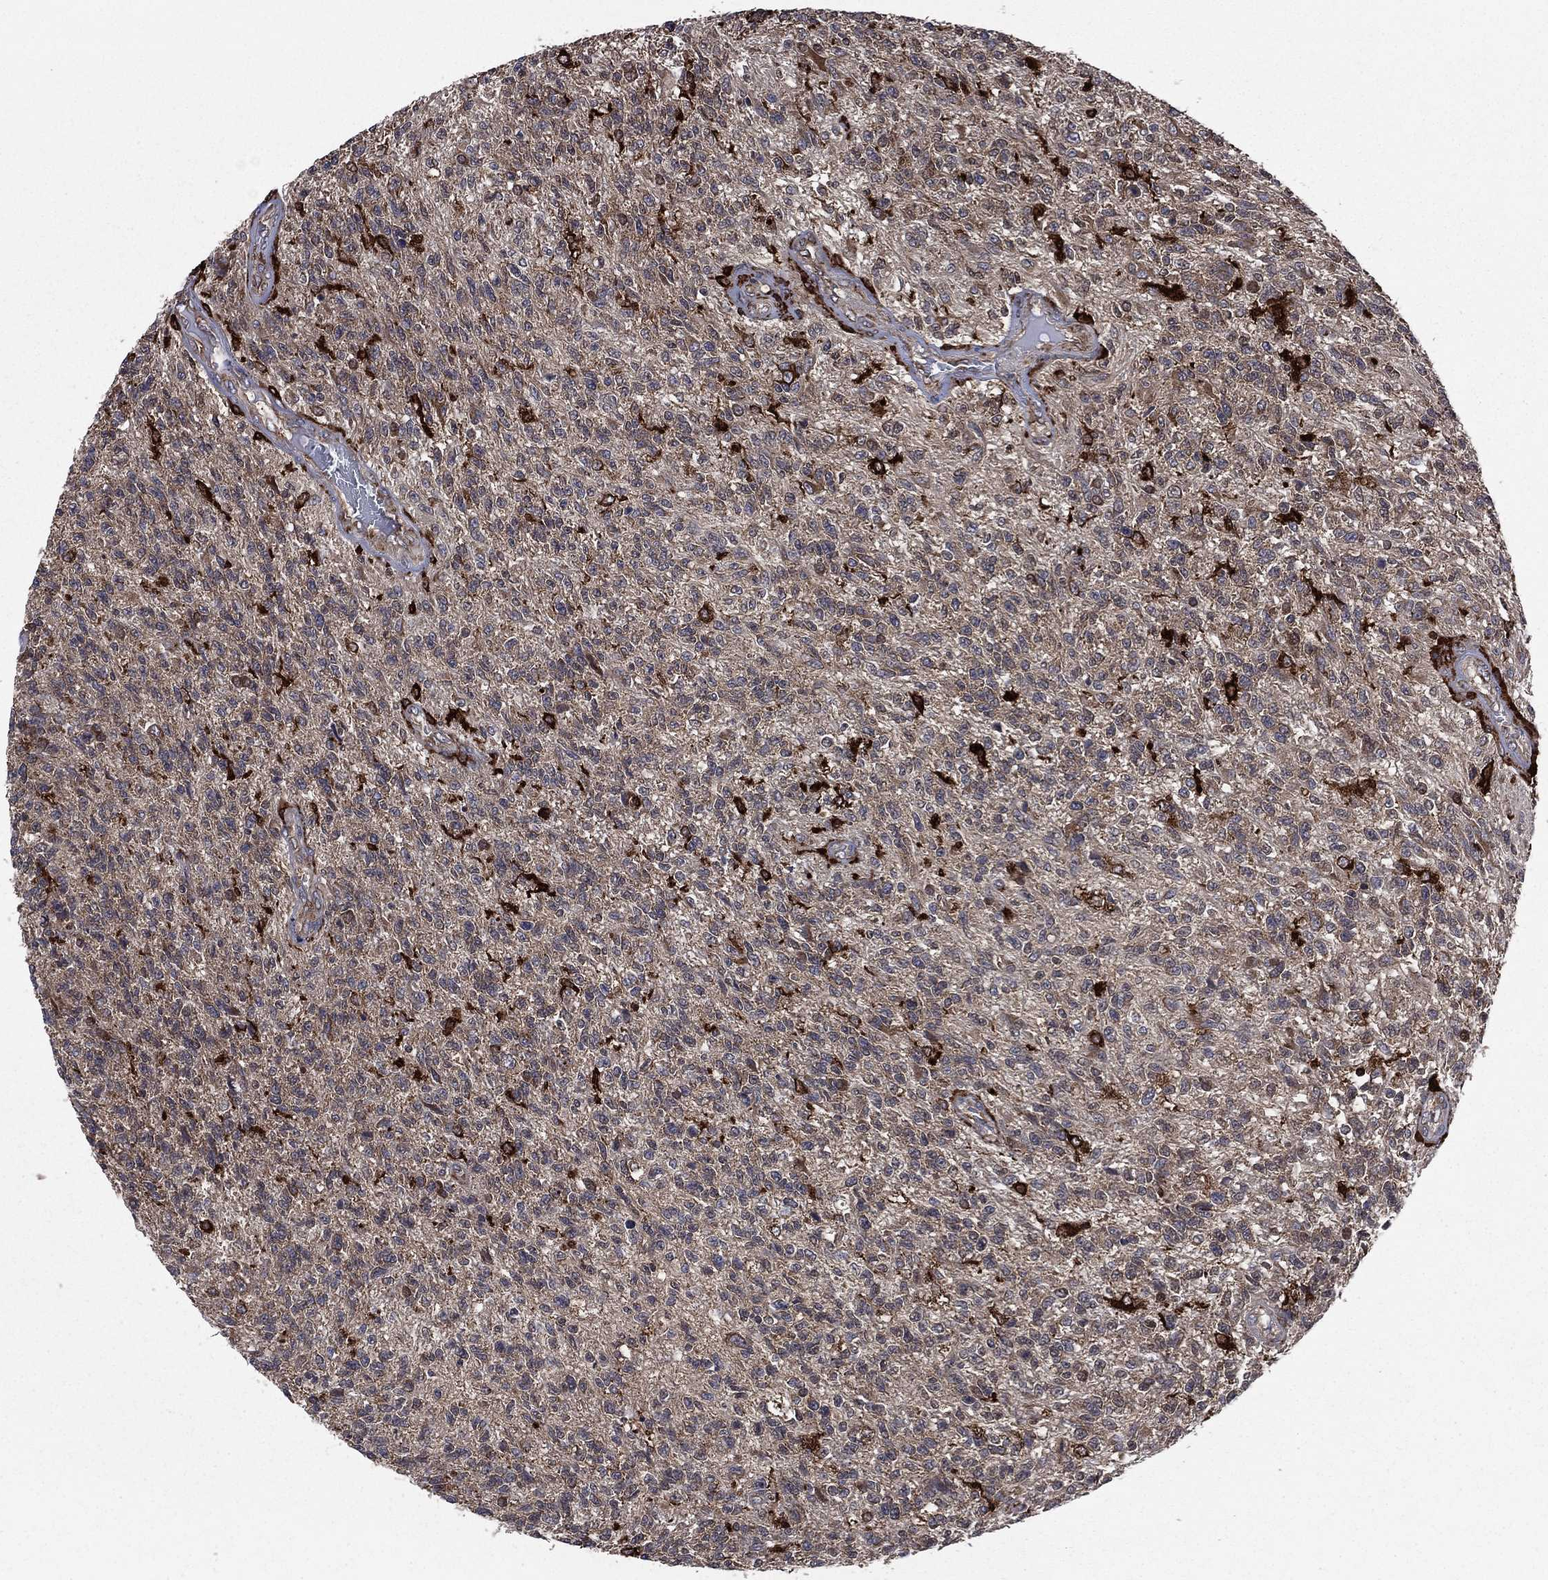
{"staining": {"intensity": "weak", "quantity": "<25%", "location": "cytoplasmic/membranous"}, "tissue": "glioma", "cell_type": "Tumor cells", "image_type": "cancer", "snomed": [{"axis": "morphology", "description": "Glioma, malignant, High grade"}, {"axis": "topography", "description": "Brain"}], "caption": "Malignant high-grade glioma was stained to show a protein in brown. There is no significant positivity in tumor cells. The staining was performed using DAB (3,3'-diaminobenzidine) to visualize the protein expression in brown, while the nuclei were stained in blue with hematoxylin (Magnification: 20x).", "gene": "C2orf76", "patient": {"sex": "male", "age": 56}}